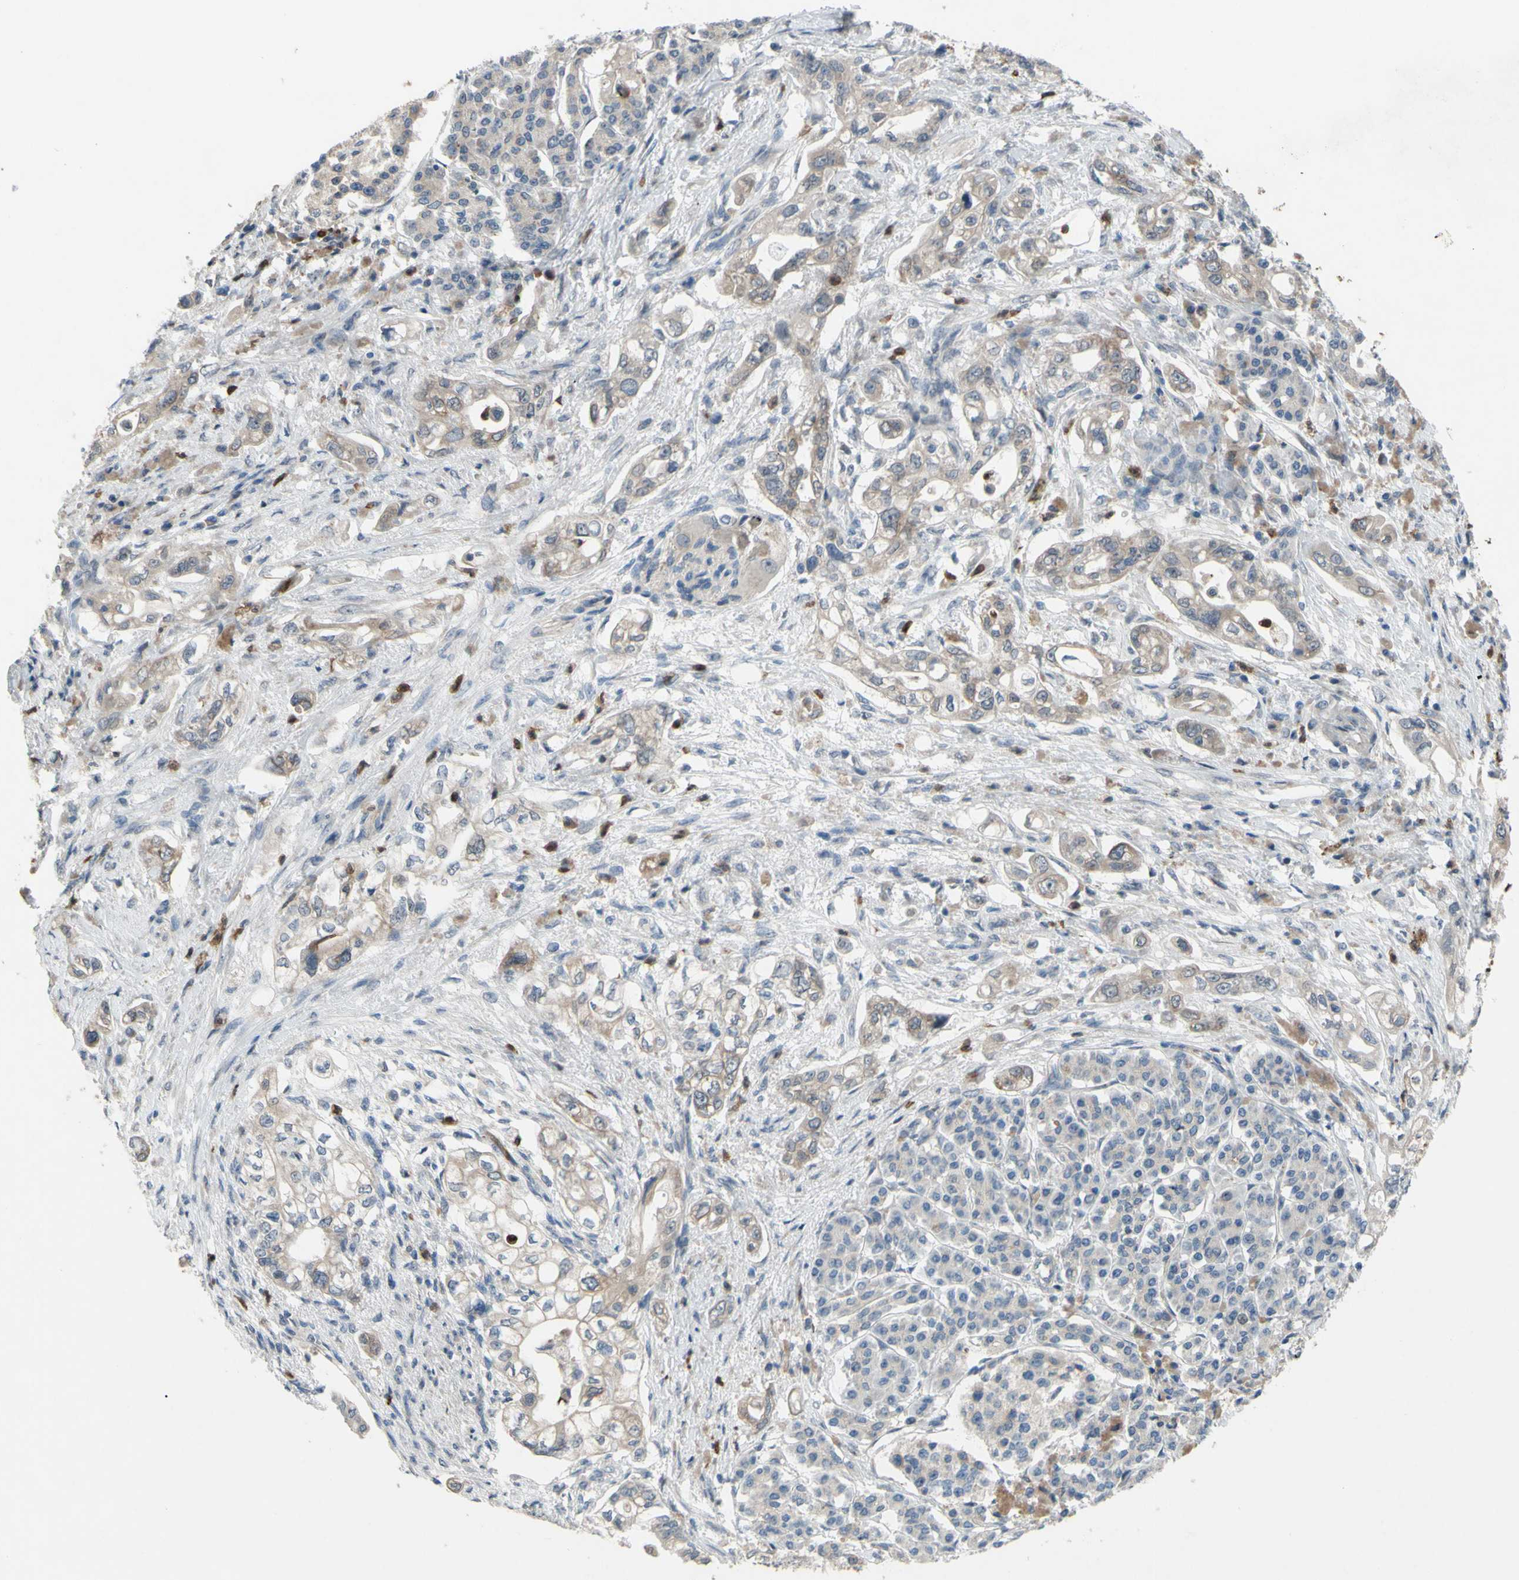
{"staining": {"intensity": "weak", "quantity": ">75%", "location": "cytoplasmic/membranous"}, "tissue": "pancreatic cancer", "cell_type": "Tumor cells", "image_type": "cancer", "snomed": [{"axis": "morphology", "description": "Normal tissue, NOS"}, {"axis": "topography", "description": "Pancreas"}], "caption": "About >75% of tumor cells in human pancreatic cancer show weak cytoplasmic/membranous protein staining as visualized by brown immunohistochemical staining.", "gene": "GRAMD2B", "patient": {"sex": "male", "age": 42}}